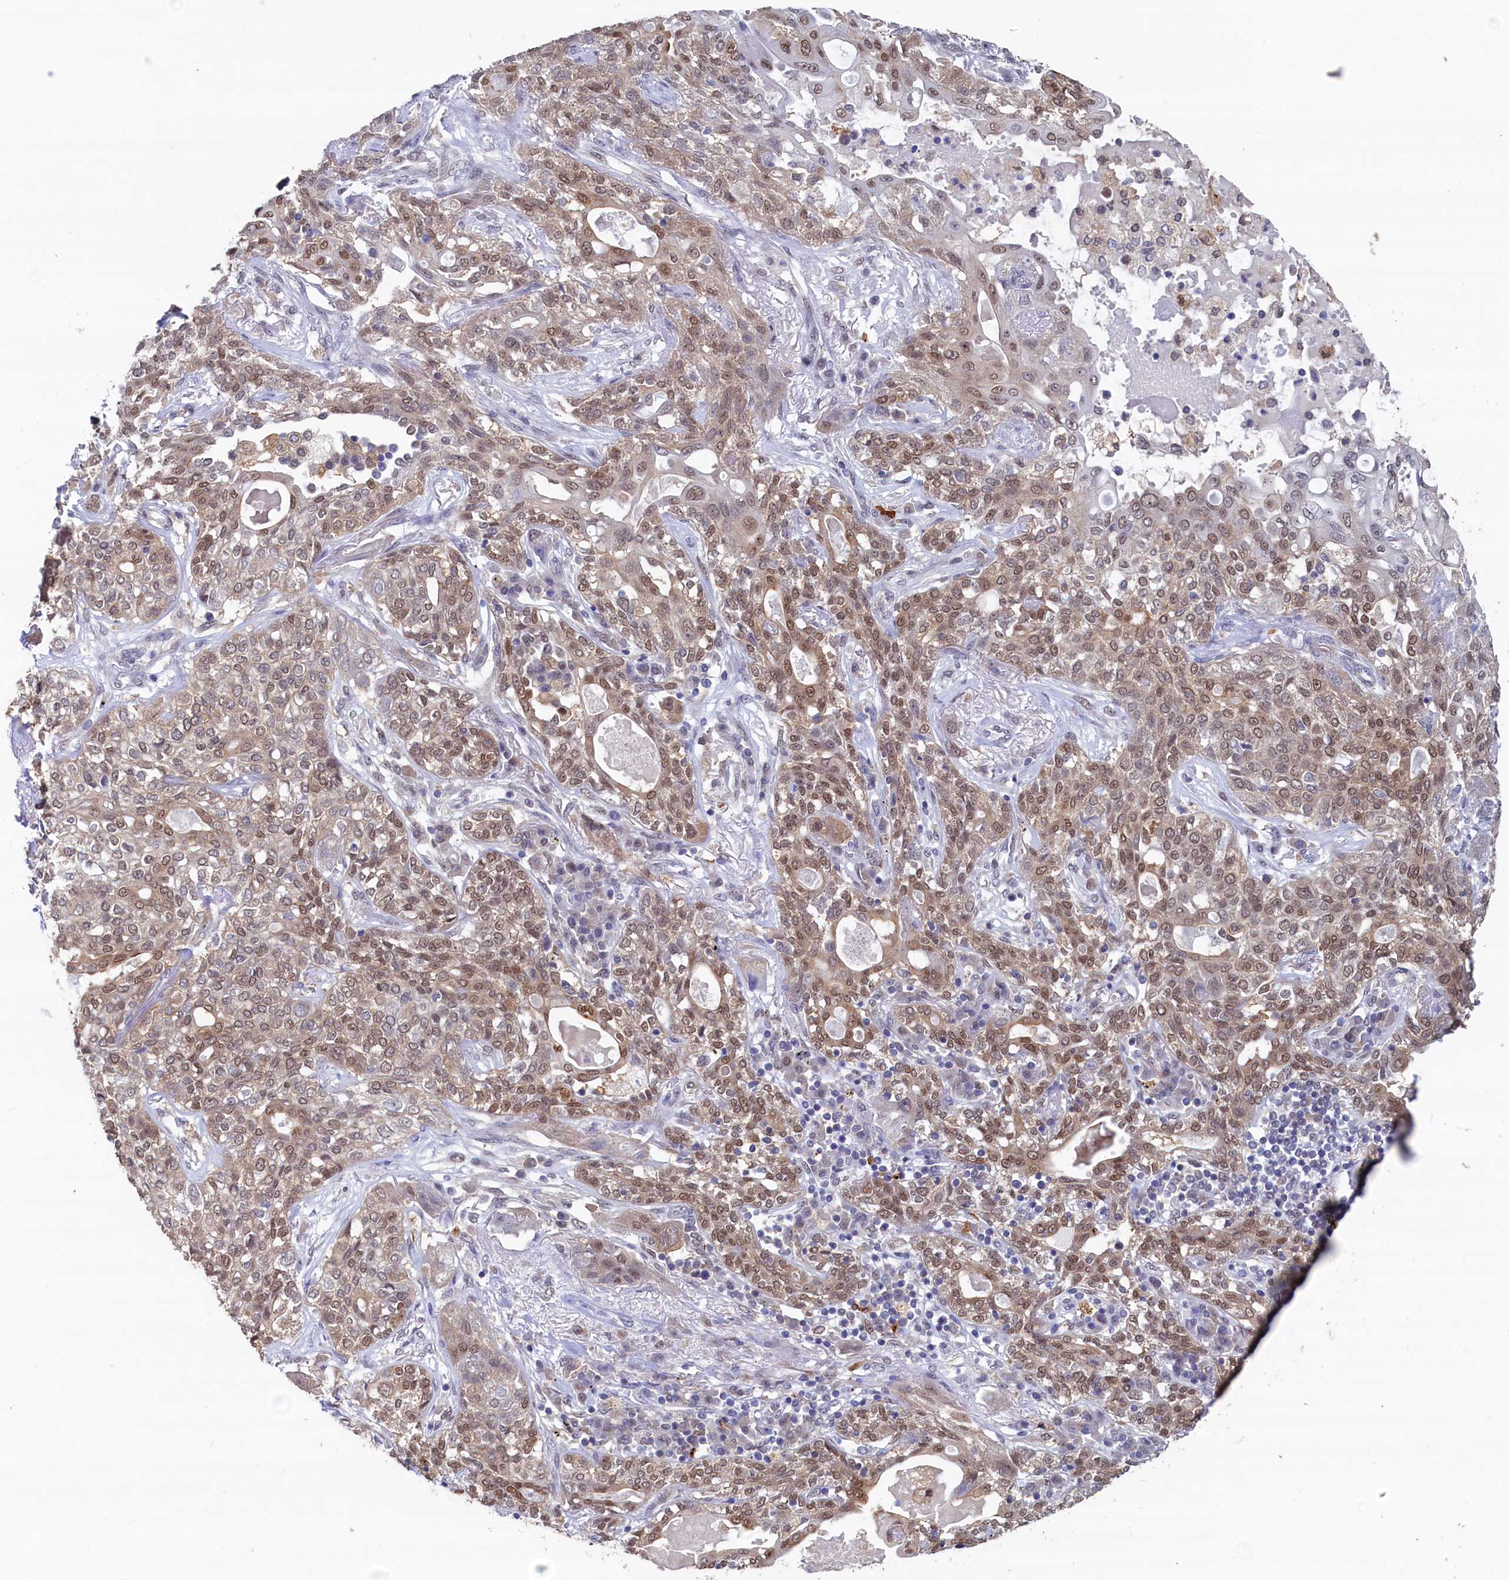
{"staining": {"intensity": "moderate", "quantity": ">75%", "location": "nuclear"}, "tissue": "lung cancer", "cell_type": "Tumor cells", "image_type": "cancer", "snomed": [{"axis": "morphology", "description": "Squamous cell carcinoma, NOS"}, {"axis": "topography", "description": "Lung"}], "caption": "Squamous cell carcinoma (lung) was stained to show a protein in brown. There is medium levels of moderate nuclear expression in about >75% of tumor cells. Immunohistochemistry (ihc) stains the protein in brown and the nuclei are stained blue.", "gene": "AHCY", "patient": {"sex": "female", "age": 70}}